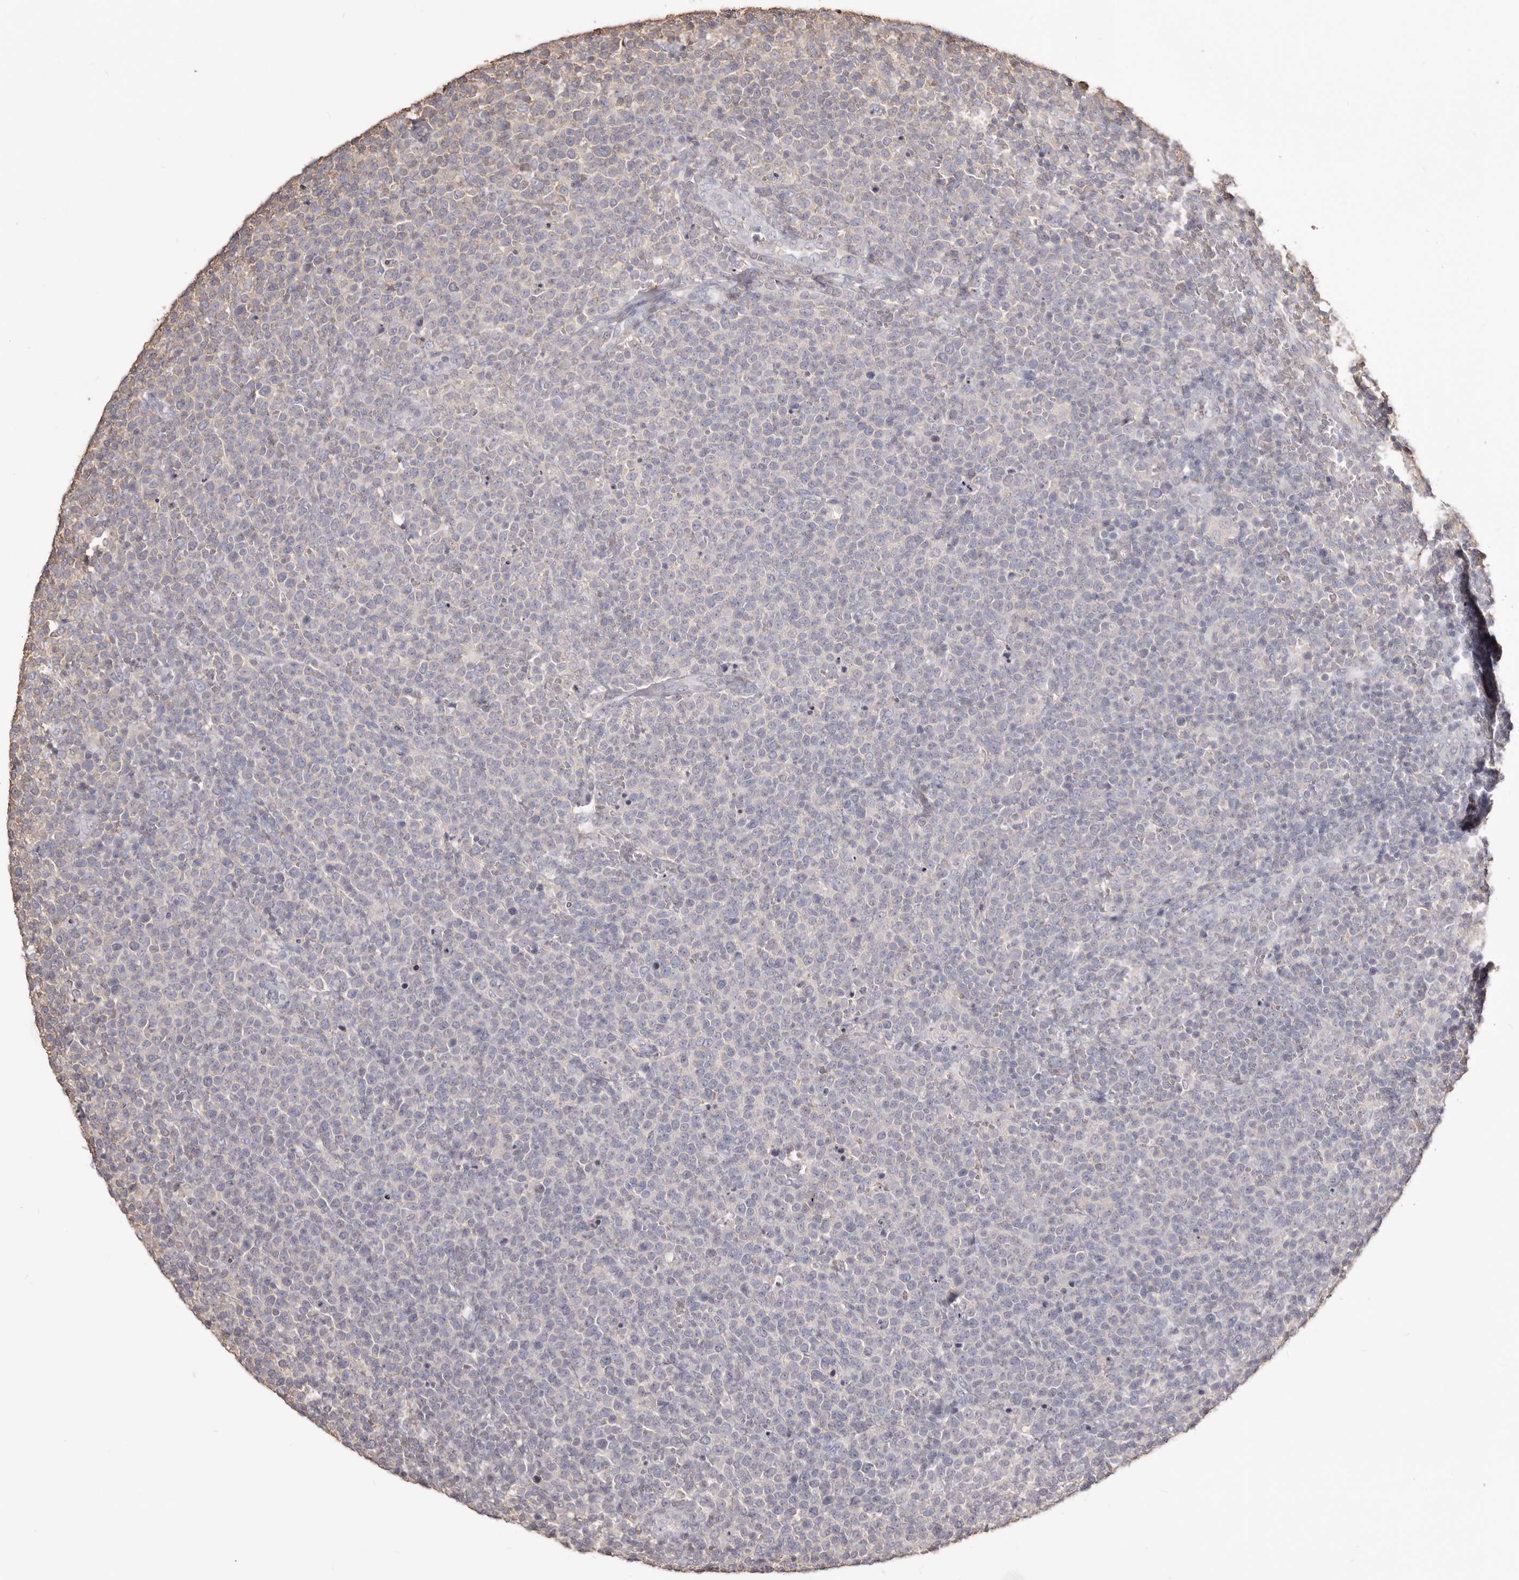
{"staining": {"intensity": "negative", "quantity": "none", "location": "none"}, "tissue": "lymphoma", "cell_type": "Tumor cells", "image_type": "cancer", "snomed": [{"axis": "morphology", "description": "Malignant lymphoma, non-Hodgkin's type, High grade"}, {"axis": "topography", "description": "Lymph node"}], "caption": "IHC image of human high-grade malignant lymphoma, non-Hodgkin's type stained for a protein (brown), which reveals no staining in tumor cells. (Brightfield microscopy of DAB immunohistochemistry (IHC) at high magnification).", "gene": "PKM", "patient": {"sex": "male", "age": 61}}